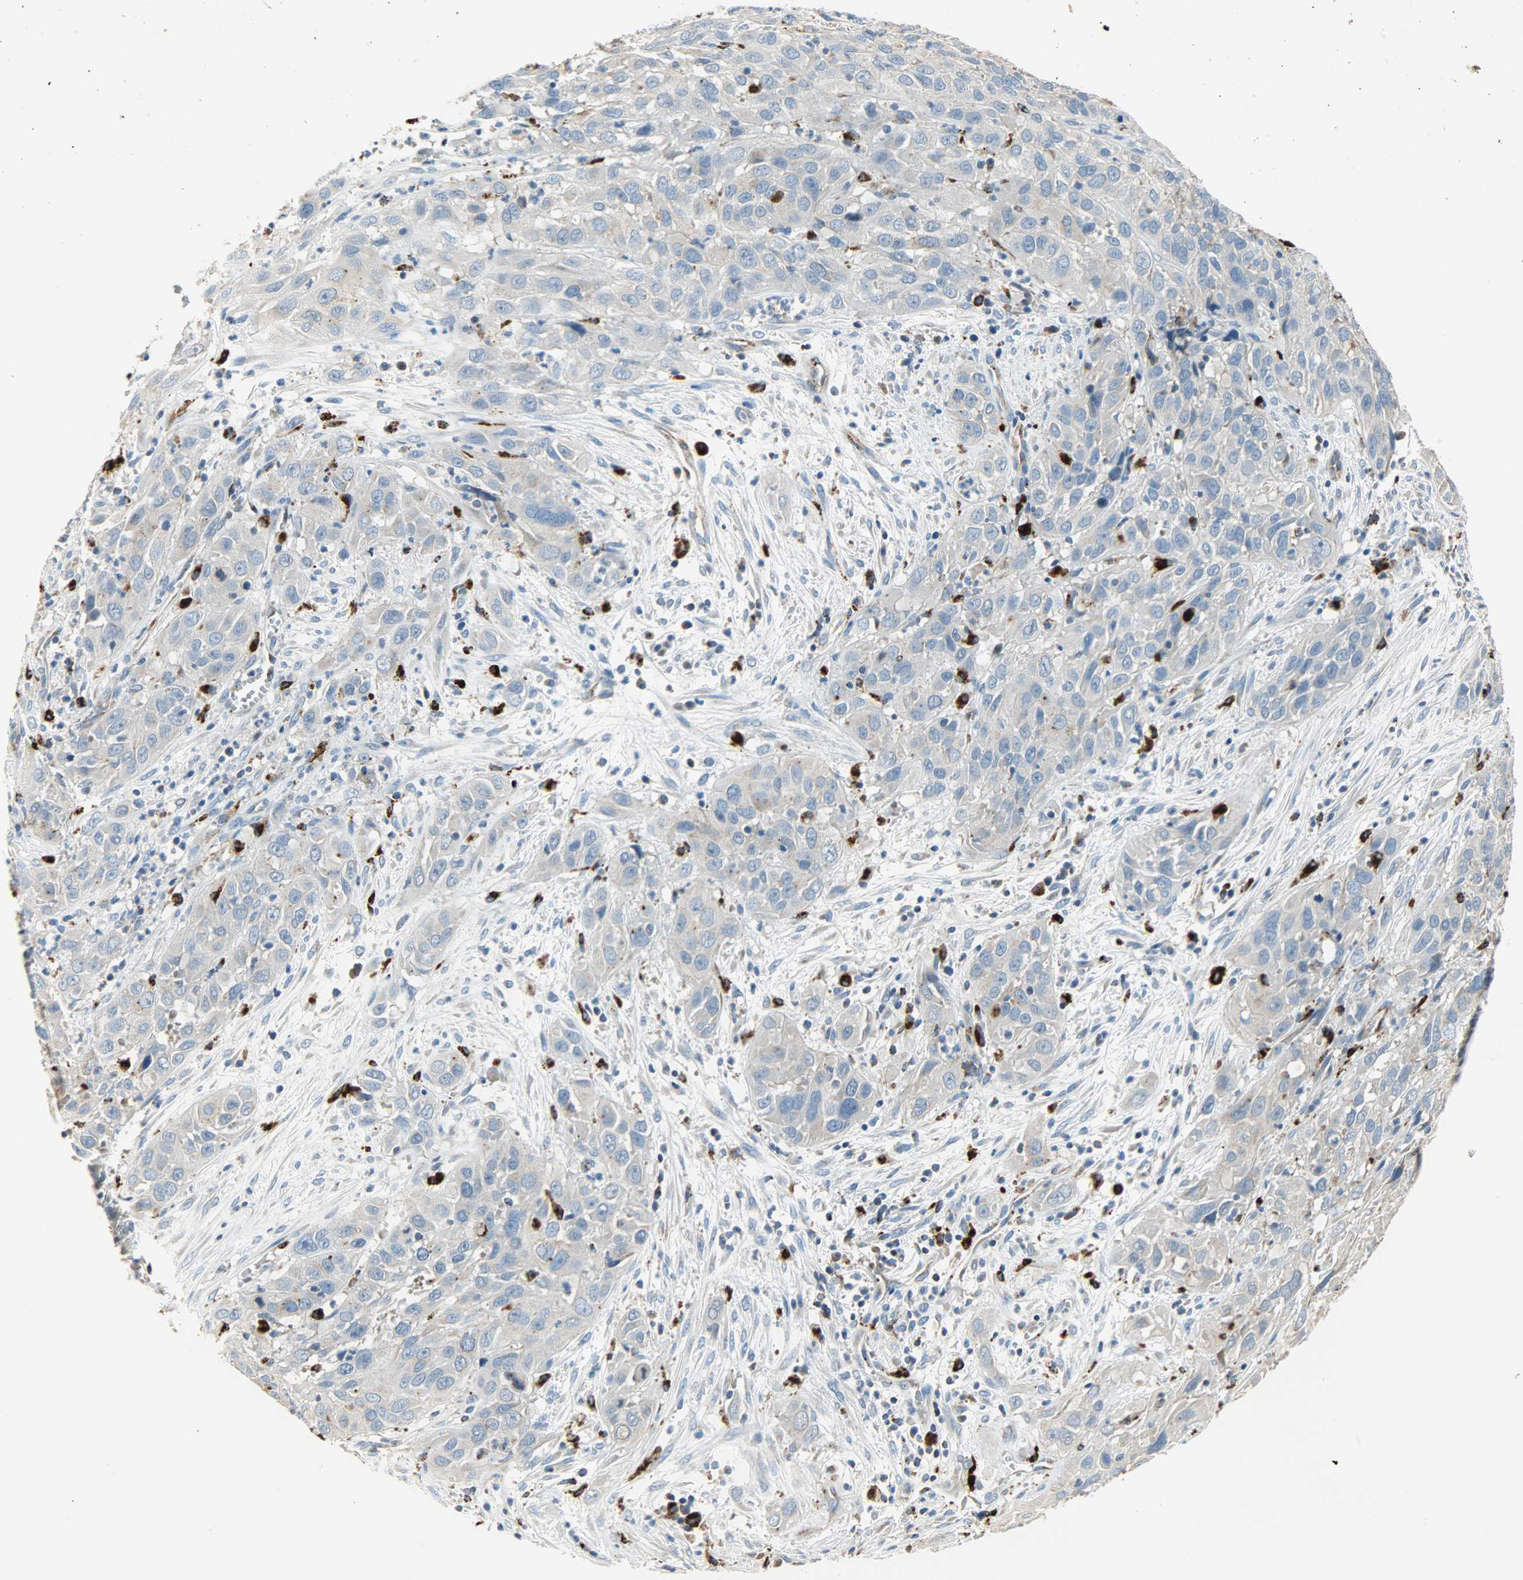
{"staining": {"intensity": "weak", "quantity": "25%-75%", "location": "cytoplasmic/membranous"}, "tissue": "cervical cancer", "cell_type": "Tumor cells", "image_type": "cancer", "snomed": [{"axis": "morphology", "description": "Squamous cell carcinoma, NOS"}, {"axis": "topography", "description": "Cervix"}], "caption": "Immunohistochemistry (IHC) (DAB (3,3'-diaminobenzidine)) staining of cervical cancer displays weak cytoplasmic/membranous protein staining in about 25%-75% of tumor cells. The staining was performed using DAB, with brown indicating positive protein expression. Nuclei are stained blue with hematoxylin.", "gene": "ASAH1", "patient": {"sex": "female", "age": 32}}